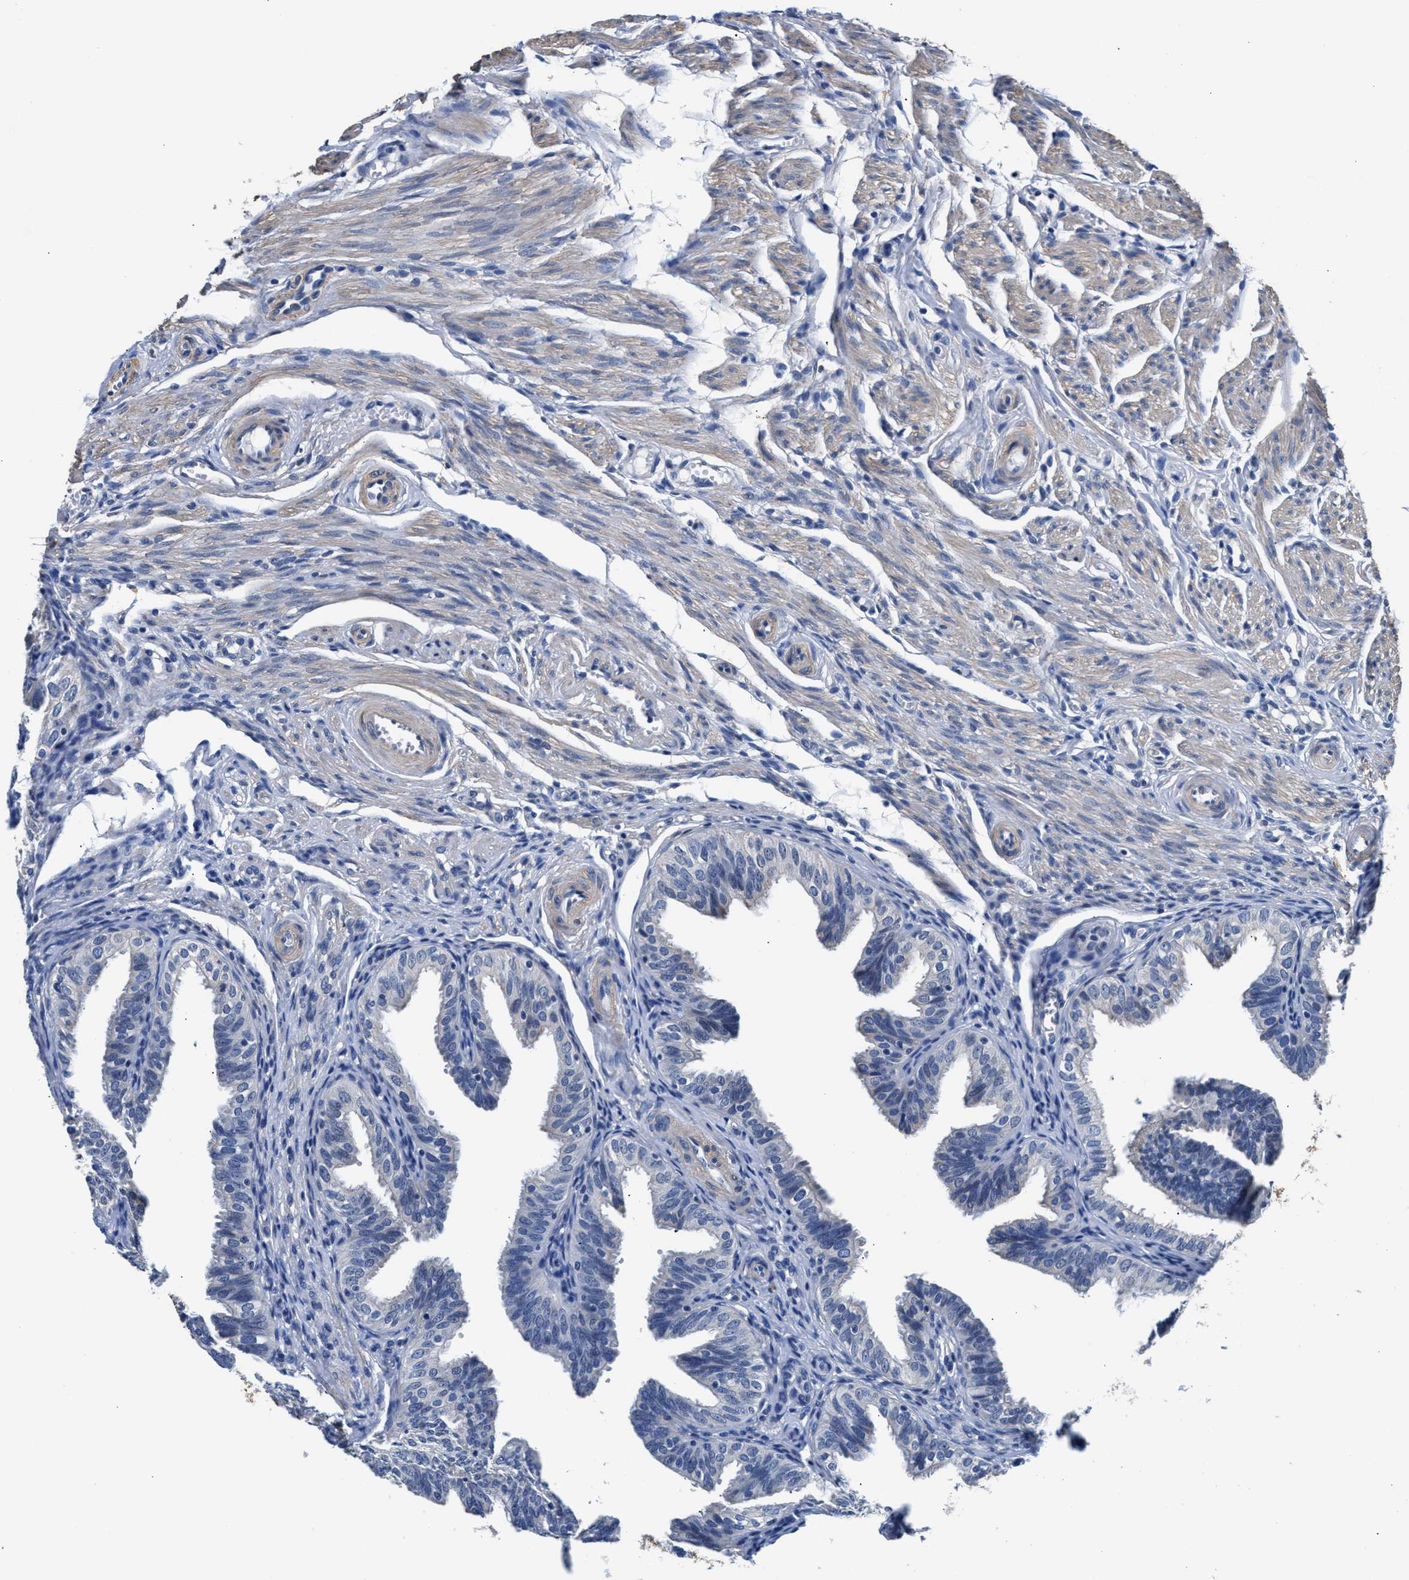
{"staining": {"intensity": "negative", "quantity": "none", "location": "none"}, "tissue": "fallopian tube", "cell_type": "Glandular cells", "image_type": "normal", "snomed": [{"axis": "morphology", "description": "Normal tissue, NOS"}, {"axis": "topography", "description": "Fallopian tube"}], "caption": "Human fallopian tube stained for a protein using immunohistochemistry displays no positivity in glandular cells.", "gene": "MYH3", "patient": {"sex": "female", "age": 35}}